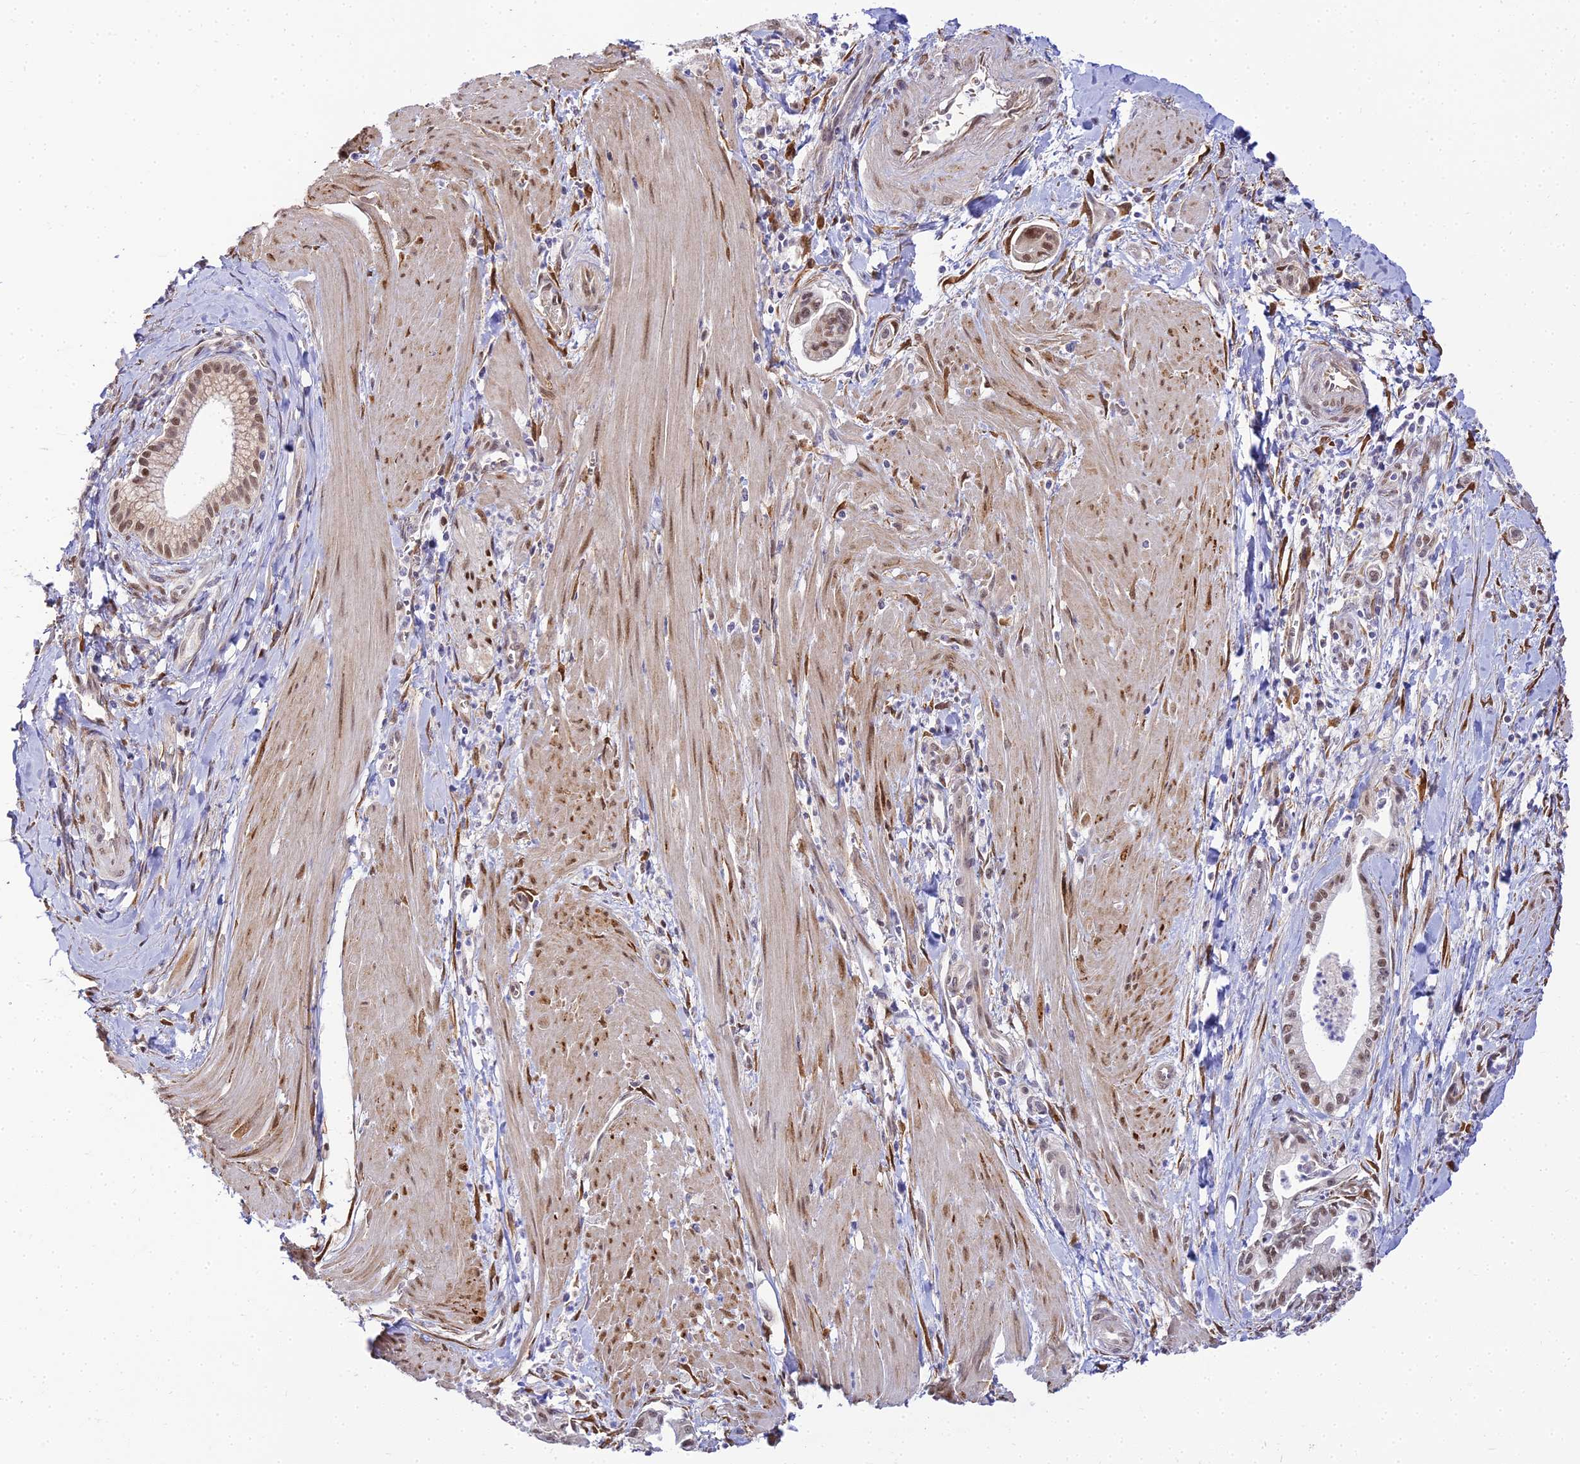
{"staining": {"intensity": "moderate", "quantity": ">75%", "location": "nuclear"}, "tissue": "pancreatic cancer", "cell_type": "Tumor cells", "image_type": "cancer", "snomed": [{"axis": "morphology", "description": "Adenocarcinoma, NOS"}, {"axis": "topography", "description": "Pancreas"}], "caption": "Protein analysis of adenocarcinoma (pancreatic) tissue exhibits moderate nuclear expression in approximately >75% of tumor cells. (brown staining indicates protein expression, while blue staining denotes nuclei).", "gene": "BCL9", "patient": {"sex": "male", "age": 78}}